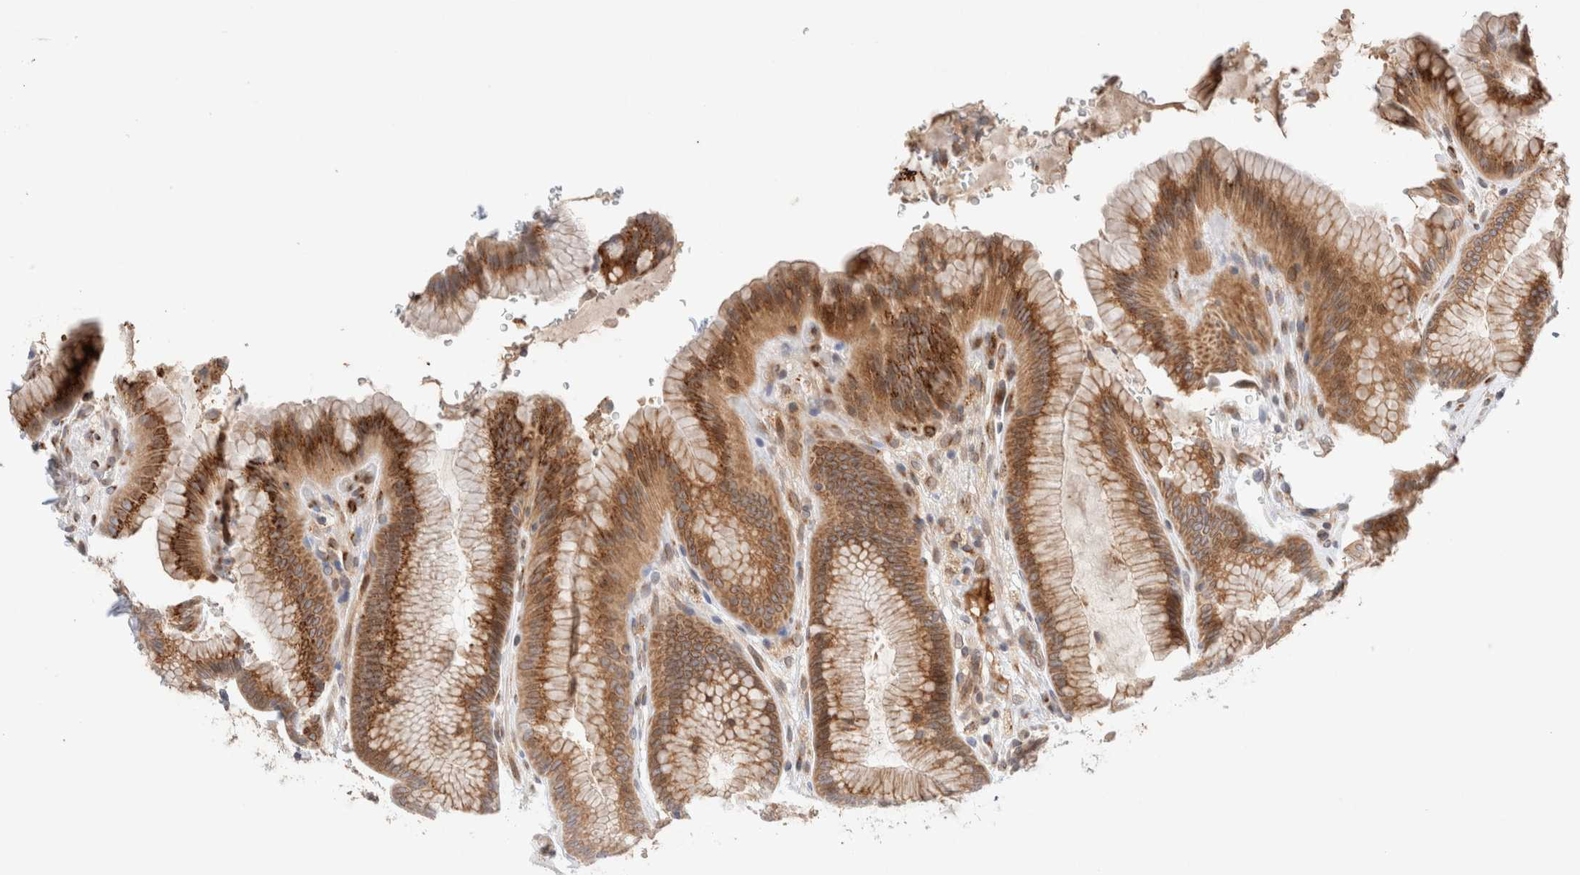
{"staining": {"intensity": "moderate", "quantity": ">75%", "location": "cytoplasmic/membranous"}, "tissue": "stomach", "cell_type": "Glandular cells", "image_type": "normal", "snomed": [{"axis": "morphology", "description": "Normal tissue, NOS"}, {"axis": "topography", "description": "Stomach"}], "caption": "Protein staining demonstrates moderate cytoplasmic/membranous positivity in approximately >75% of glandular cells in unremarkable stomach. The protein of interest is shown in brown color, while the nuclei are stained blue.", "gene": "GCN1", "patient": {"sex": "male", "age": 42}}